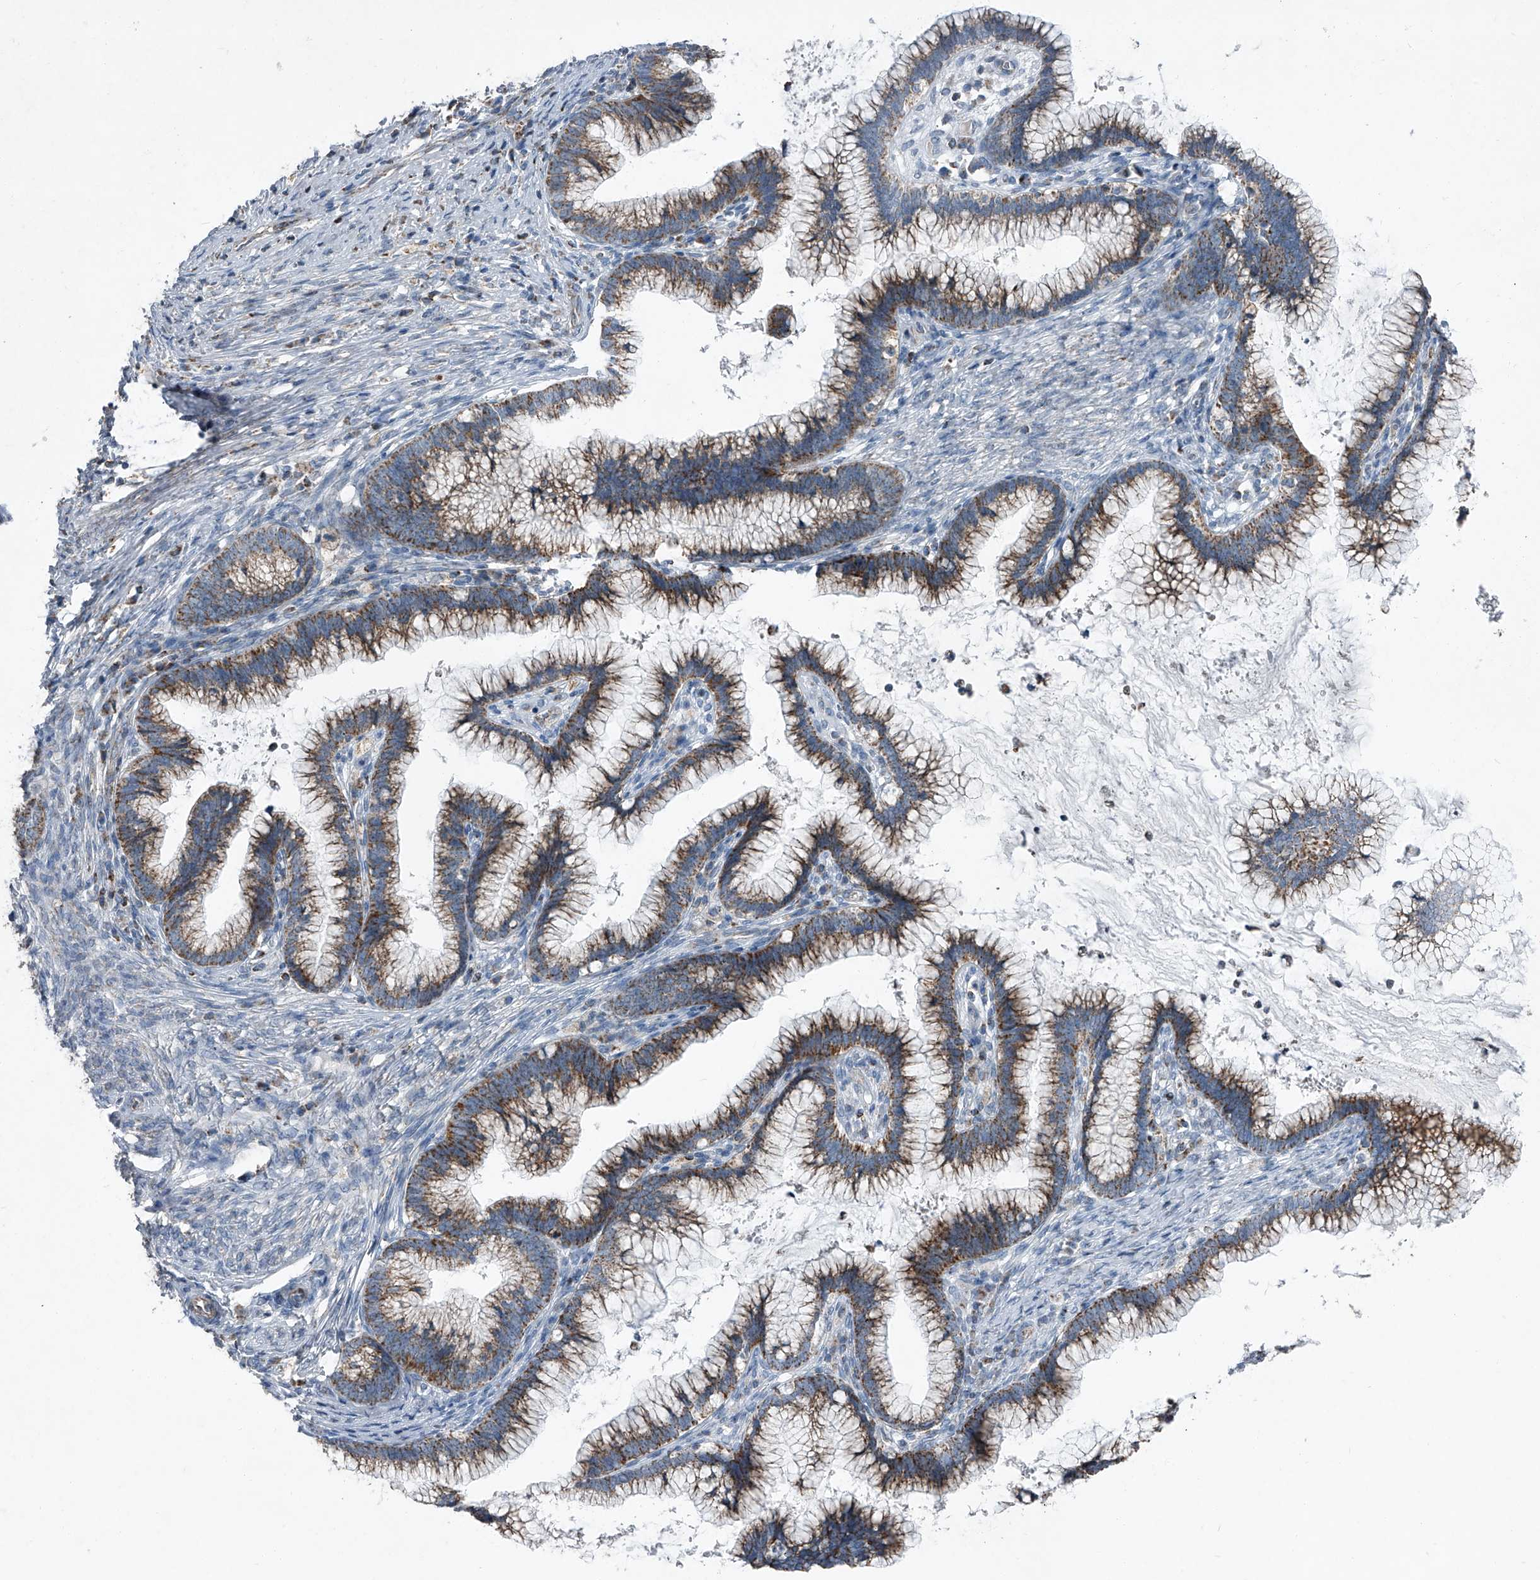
{"staining": {"intensity": "moderate", "quantity": ">75%", "location": "cytoplasmic/membranous"}, "tissue": "cervical cancer", "cell_type": "Tumor cells", "image_type": "cancer", "snomed": [{"axis": "morphology", "description": "Adenocarcinoma, NOS"}, {"axis": "topography", "description": "Cervix"}], "caption": "Moderate cytoplasmic/membranous positivity for a protein is appreciated in about >75% of tumor cells of cervical cancer using immunohistochemistry (IHC).", "gene": "CHRNA7", "patient": {"sex": "female", "age": 36}}